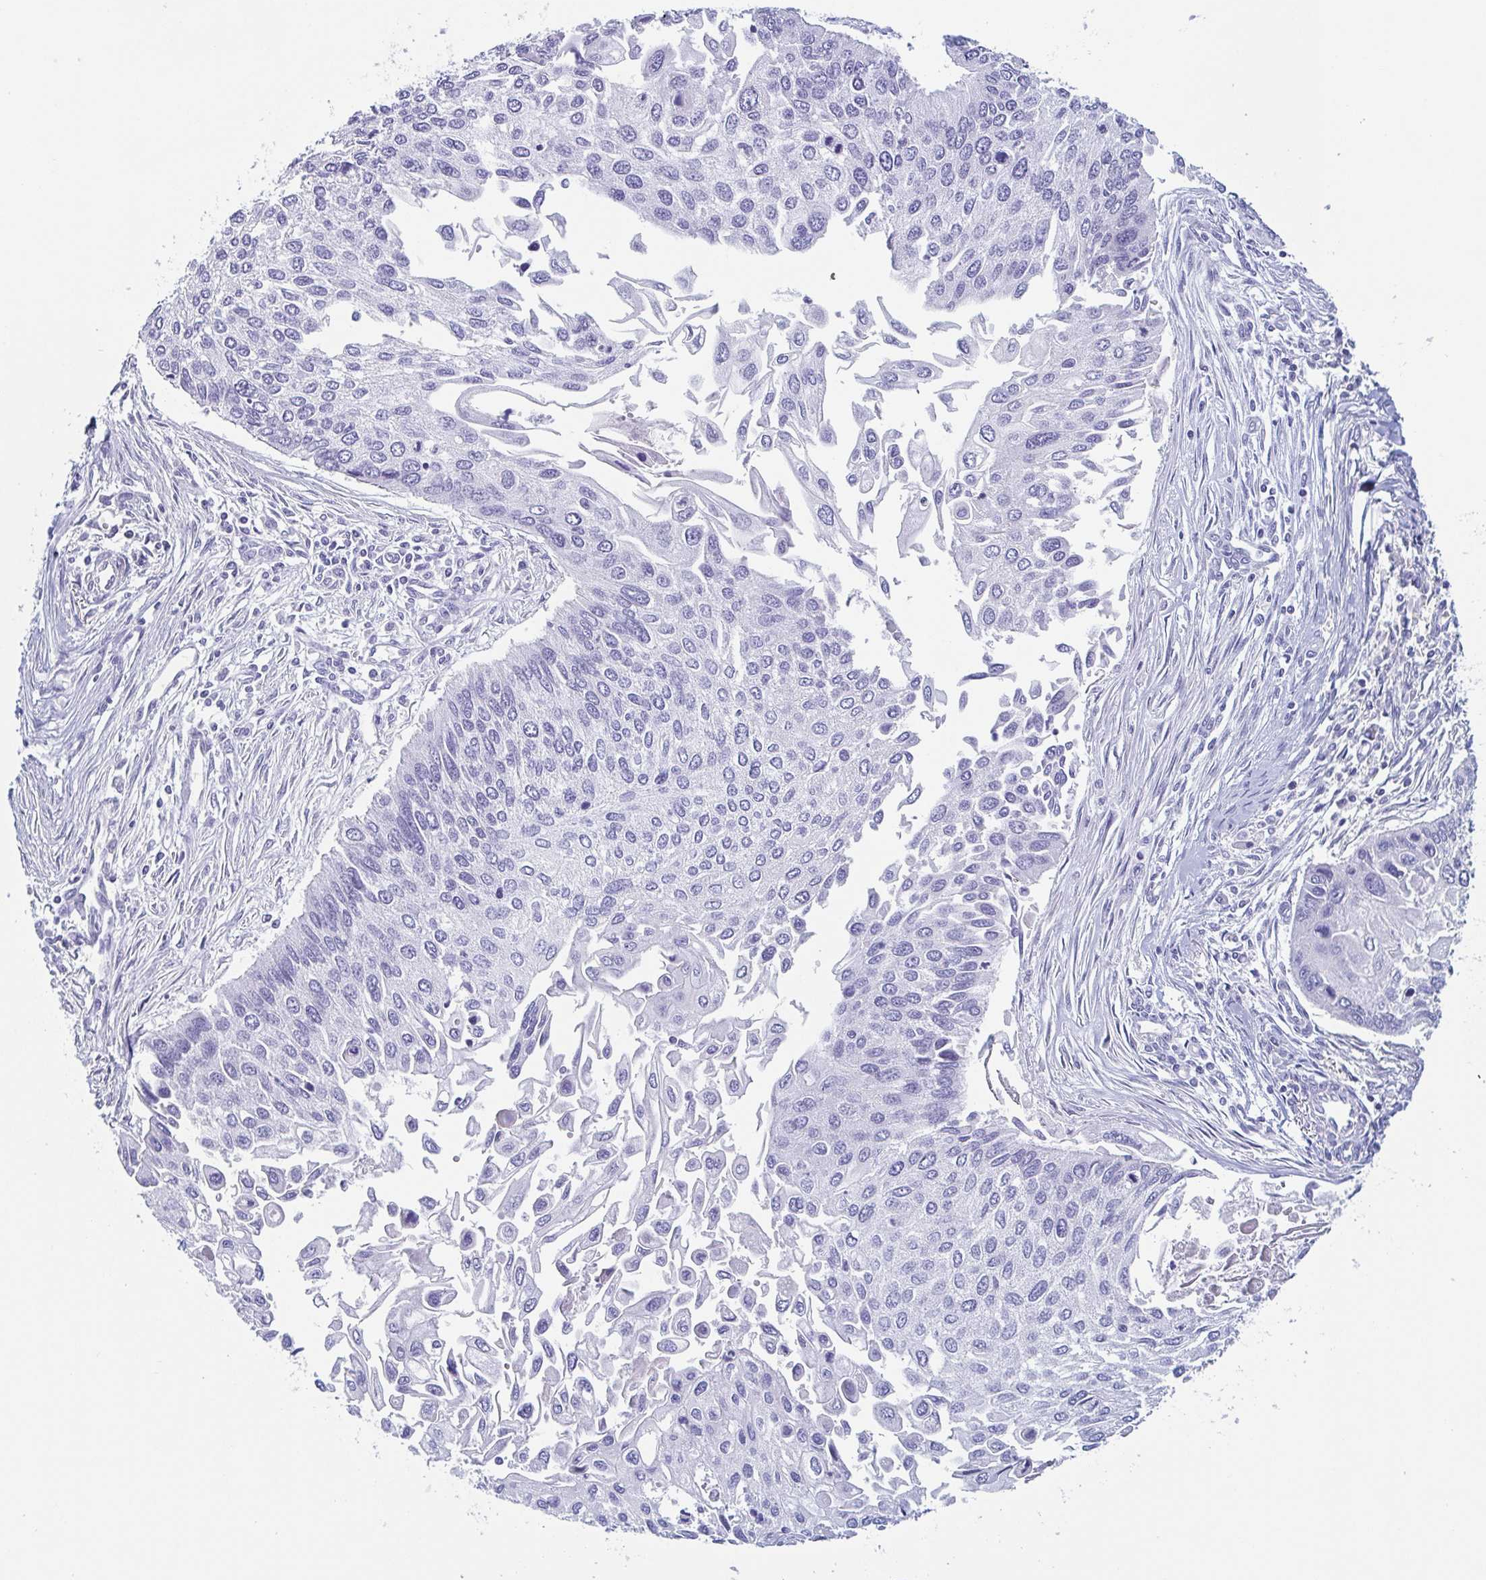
{"staining": {"intensity": "negative", "quantity": "none", "location": "none"}, "tissue": "lung cancer", "cell_type": "Tumor cells", "image_type": "cancer", "snomed": [{"axis": "morphology", "description": "Squamous cell carcinoma, NOS"}, {"axis": "morphology", "description": "Squamous cell carcinoma, metastatic, NOS"}, {"axis": "topography", "description": "Lung"}], "caption": "This is a image of IHC staining of lung cancer (metastatic squamous cell carcinoma), which shows no expression in tumor cells.", "gene": "TAGLN3", "patient": {"sex": "male", "age": 63}}